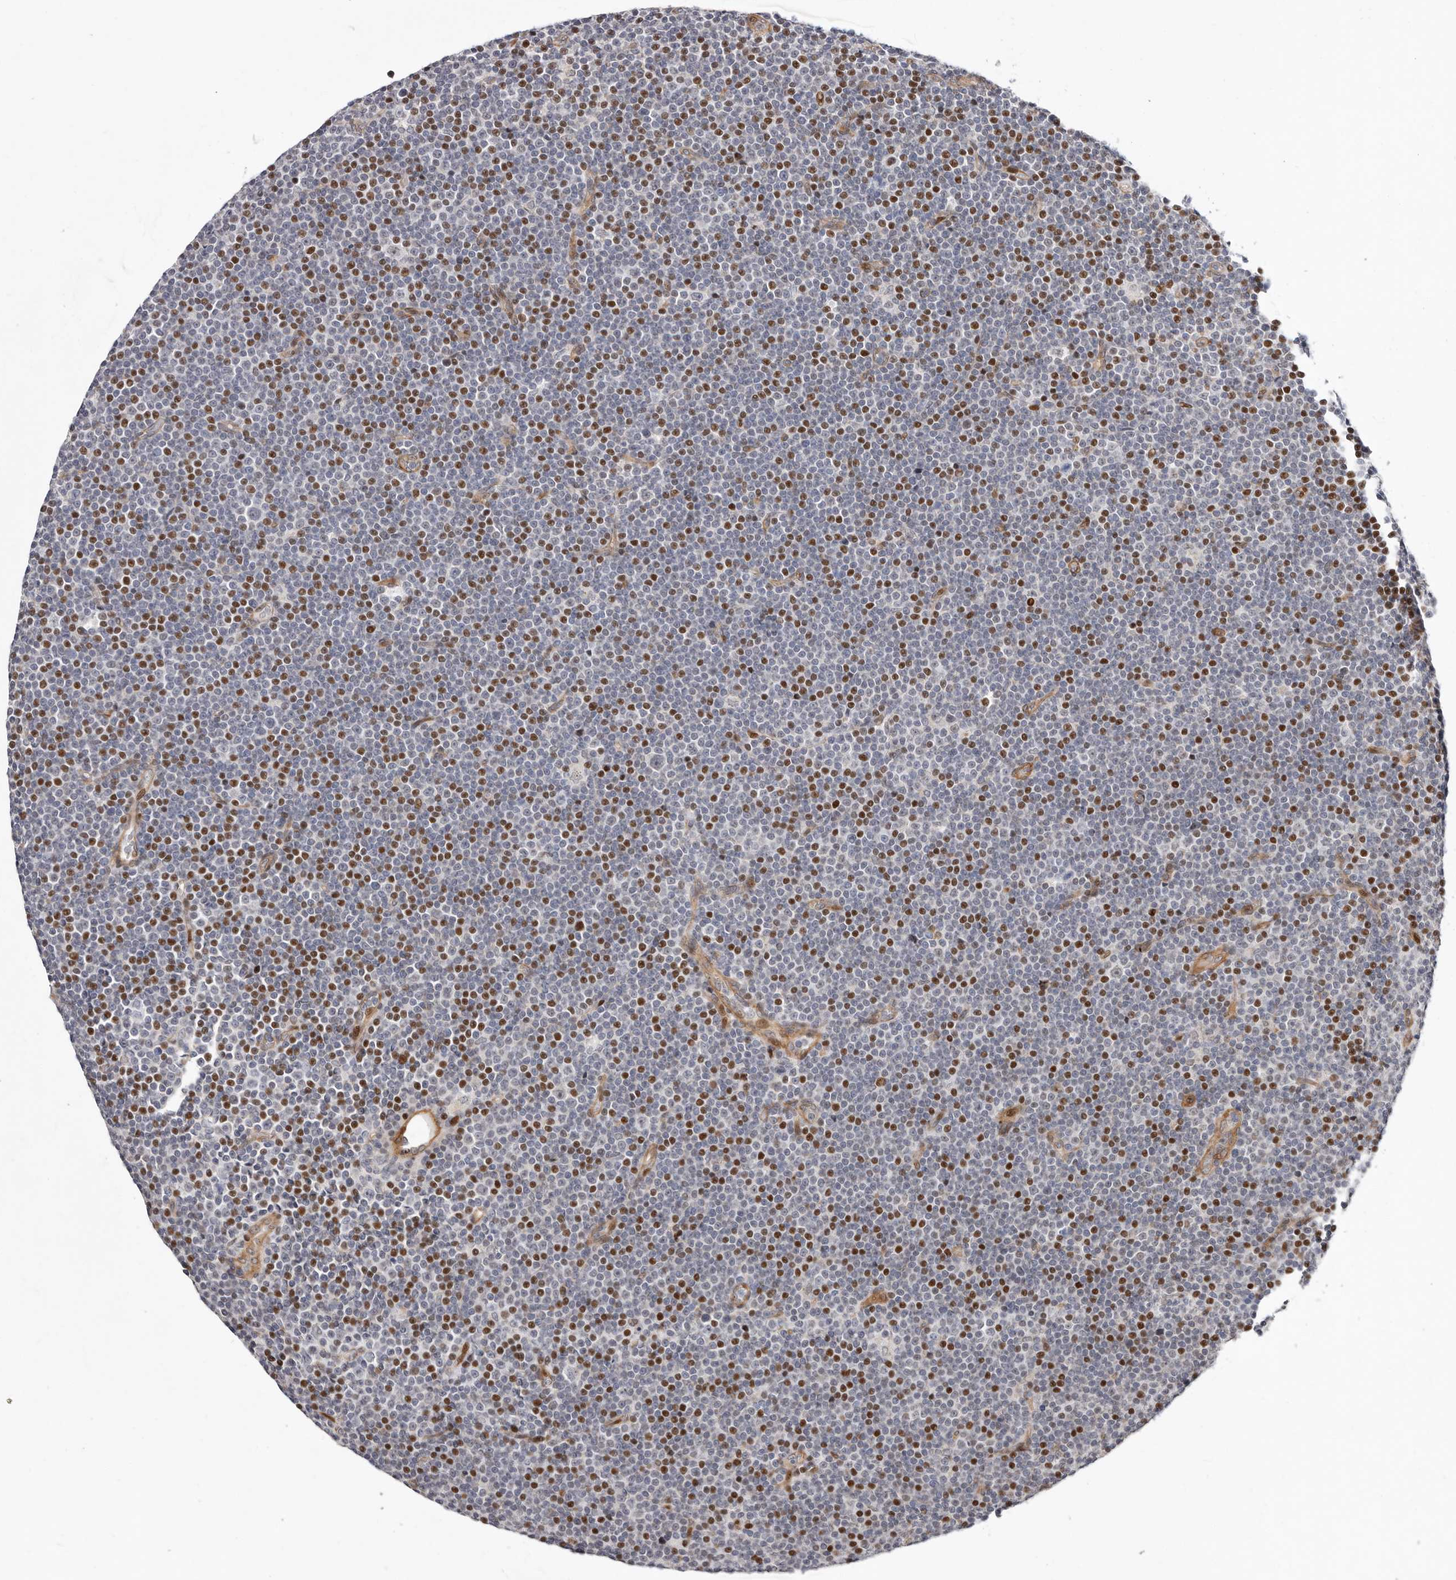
{"staining": {"intensity": "moderate", "quantity": "25%-75%", "location": "nuclear"}, "tissue": "lymphoma", "cell_type": "Tumor cells", "image_type": "cancer", "snomed": [{"axis": "morphology", "description": "Malignant lymphoma, non-Hodgkin's type, Low grade"}, {"axis": "topography", "description": "Lymph node"}], "caption": "Tumor cells demonstrate medium levels of moderate nuclear positivity in about 25%-75% of cells in human lymphoma.", "gene": "EPHX3", "patient": {"sex": "female", "age": 67}}